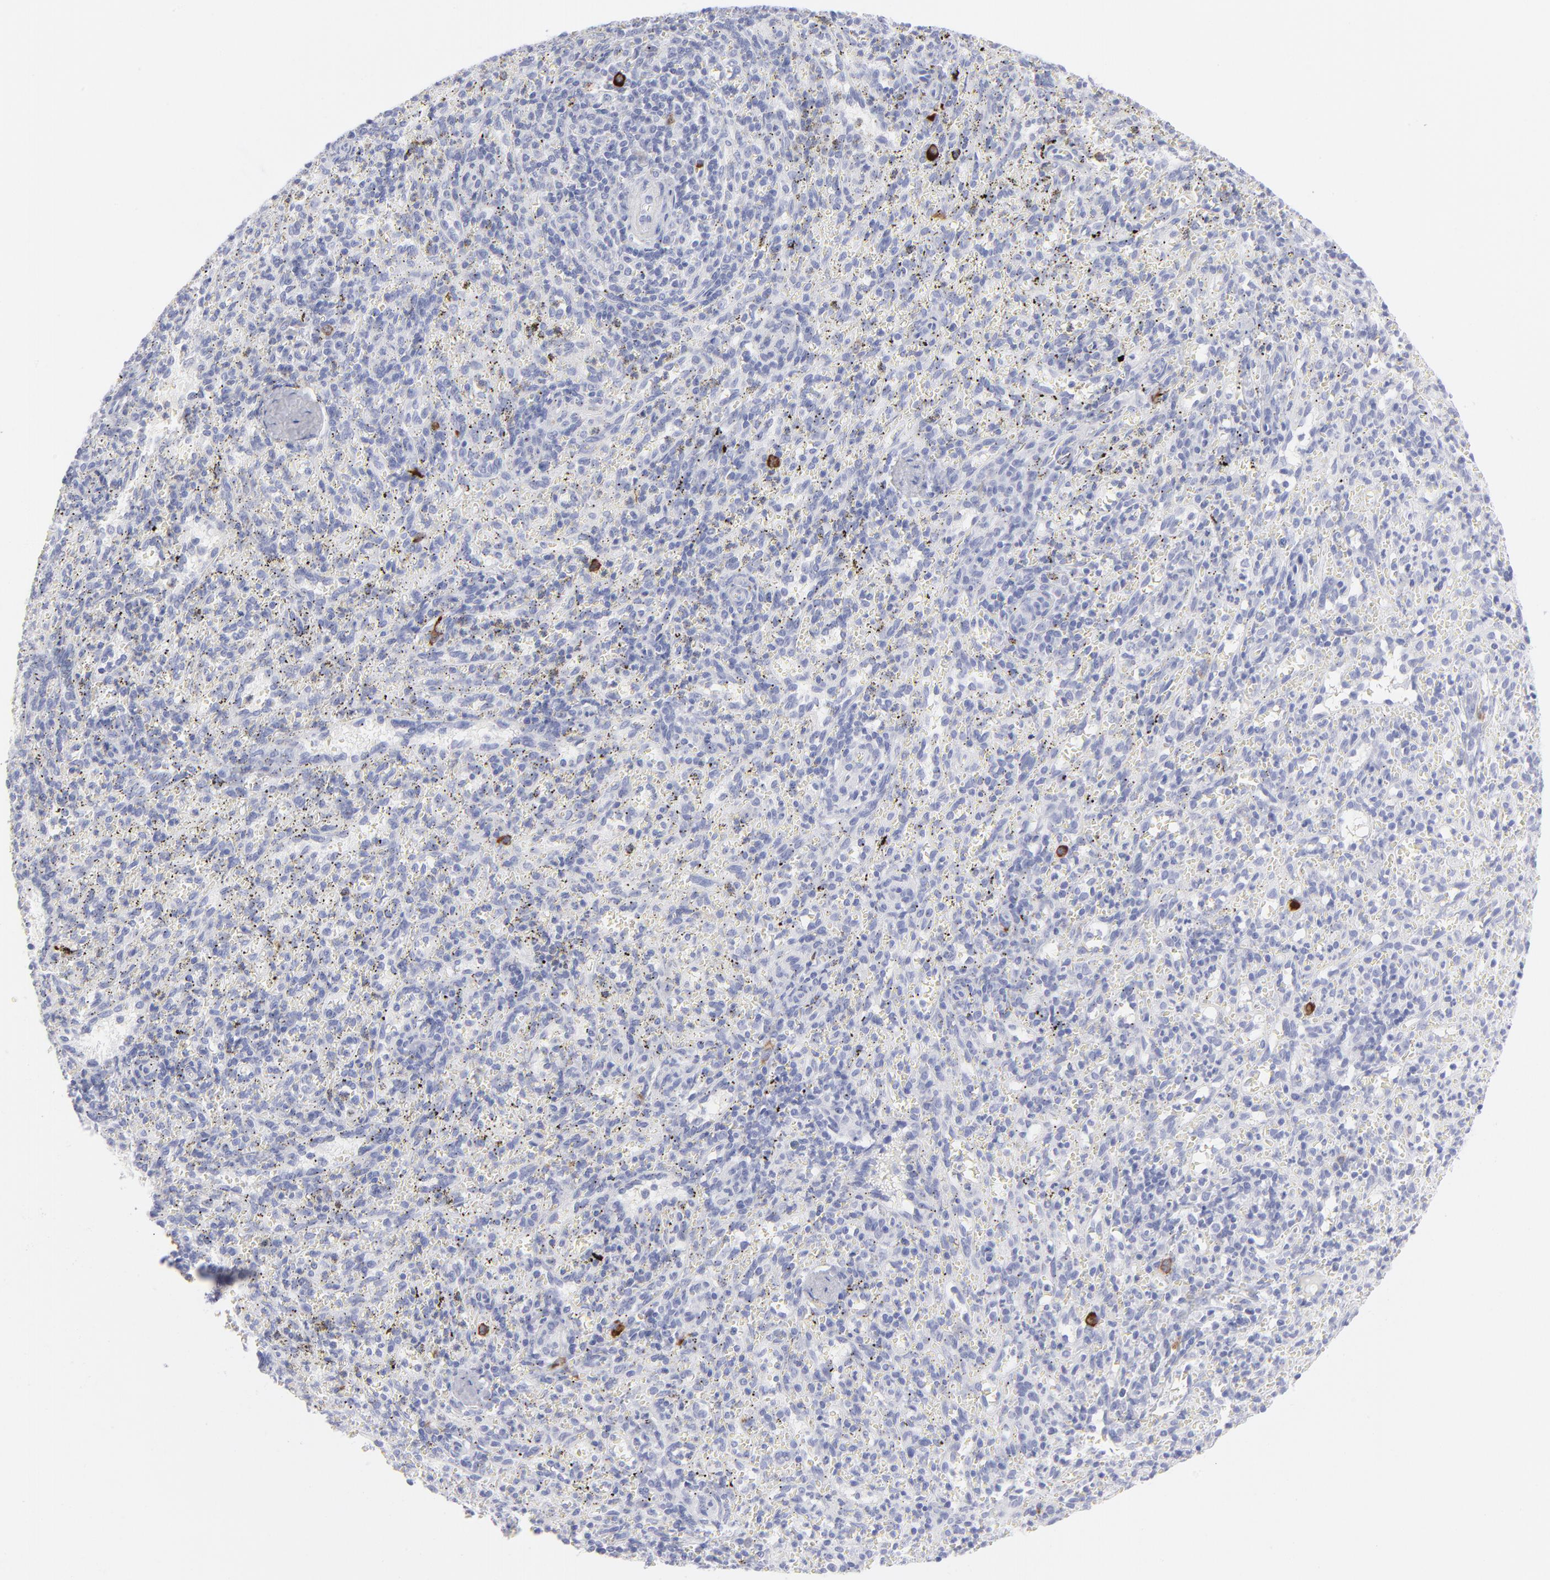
{"staining": {"intensity": "strong", "quantity": "<25%", "location": "cytoplasmic/membranous"}, "tissue": "spleen", "cell_type": "Cells in red pulp", "image_type": "normal", "snomed": [{"axis": "morphology", "description": "Normal tissue, NOS"}, {"axis": "topography", "description": "Spleen"}], "caption": "Protein staining by immunohistochemistry (IHC) demonstrates strong cytoplasmic/membranous staining in approximately <25% of cells in red pulp in benign spleen. Nuclei are stained in blue.", "gene": "CCNB1", "patient": {"sex": "female", "age": 10}}